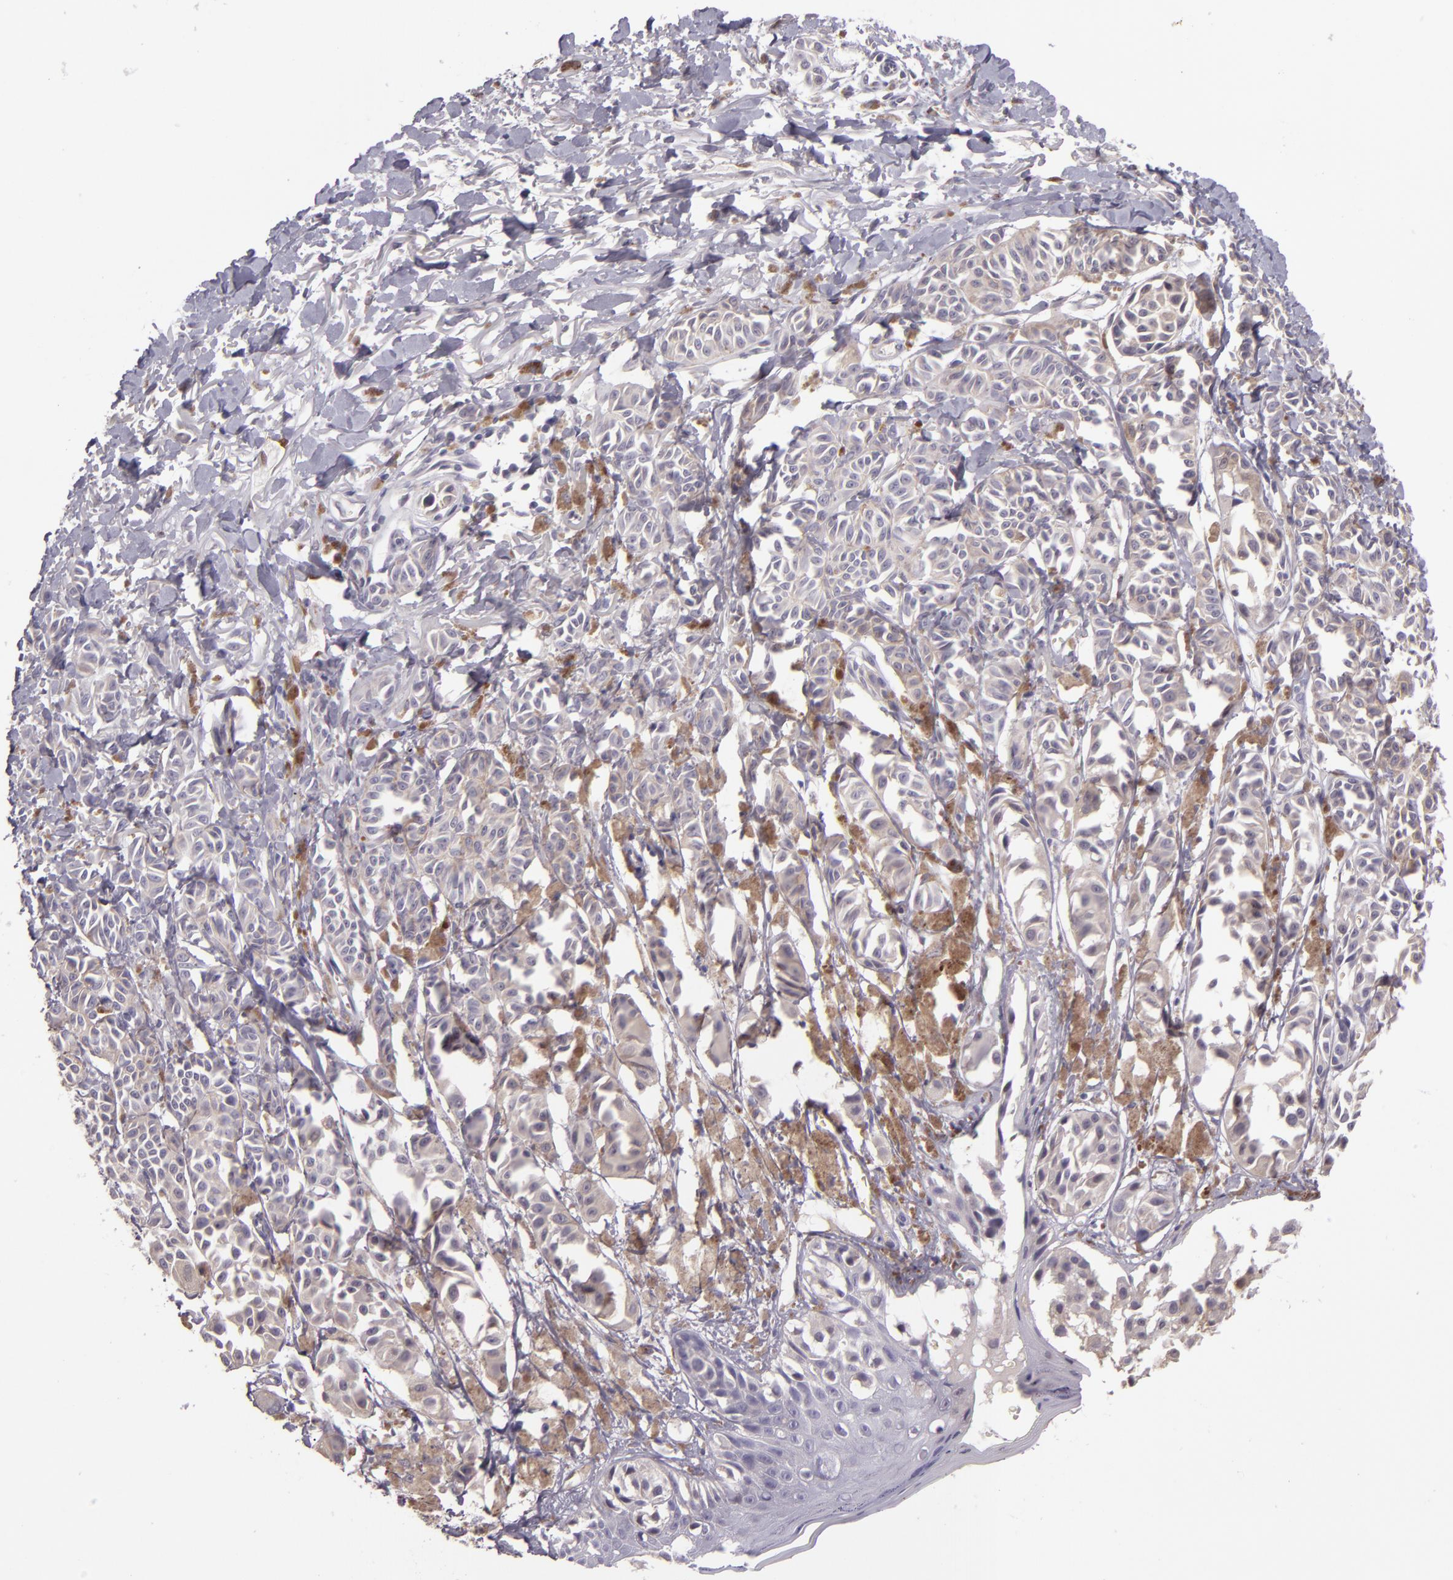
{"staining": {"intensity": "weak", "quantity": "25%-75%", "location": "cytoplasmic/membranous"}, "tissue": "melanoma", "cell_type": "Tumor cells", "image_type": "cancer", "snomed": [{"axis": "morphology", "description": "Malignant melanoma, NOS"}, {"axis": "topography", "description": "Skin"}], "caption": "Immunohistochemical staining of human melanoma shows low levels of weak cytoplasmic/membranous protein positivity in about 25%-75% of tumor cells.", "gene": "SNCB", "patient": {"sex": "male", "age": 76}}